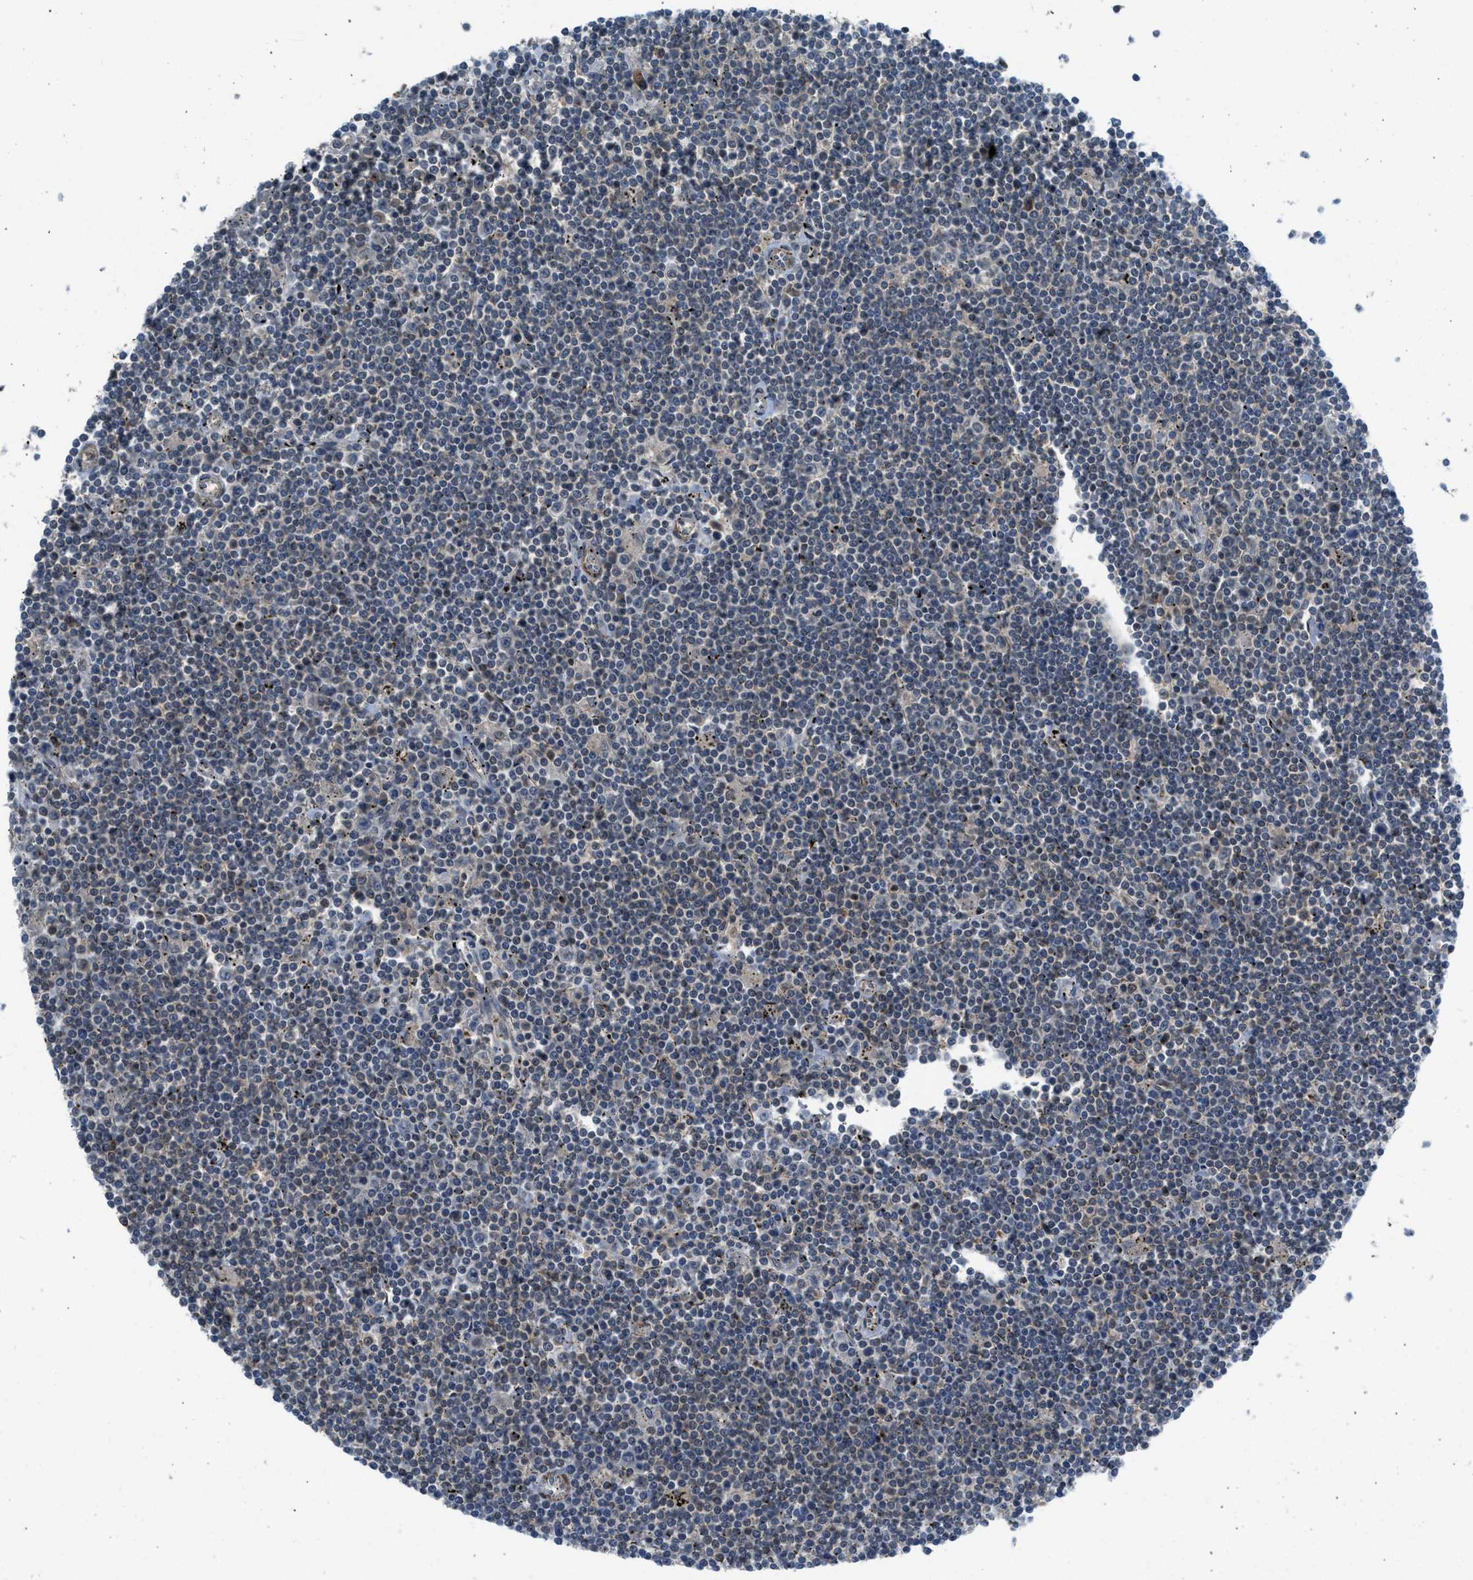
{"staining": {"intensity": "weak", "quantity": "25%-75%", "location": "cytoplasmic/membranous"}, "tissue": "lymphoma", "cell_type": "Tumor cells", "image_type": "cancer", "snomed": [{"axis": "morphology", "description": "Malignant lymphoma, non-Hodgkin's type, Low grade"}, {"axis": "topography", "description": "Spleen"}], "caption": "Immunohistochemistry (DAB (3,3'-diaminobenzidine)) staining of lymphoma demonstrates weak cytoplasmic/membranous protein staining in approximately 25%-75% of tumor cells. (Stains: DAB (3,3'-diaminobenzidine) in brown, nuclei in blue, Microscopy: brightfield microscopy at high magnification).", "gene": "SESN2", "patient": {"sex": "male", "age": 76}}